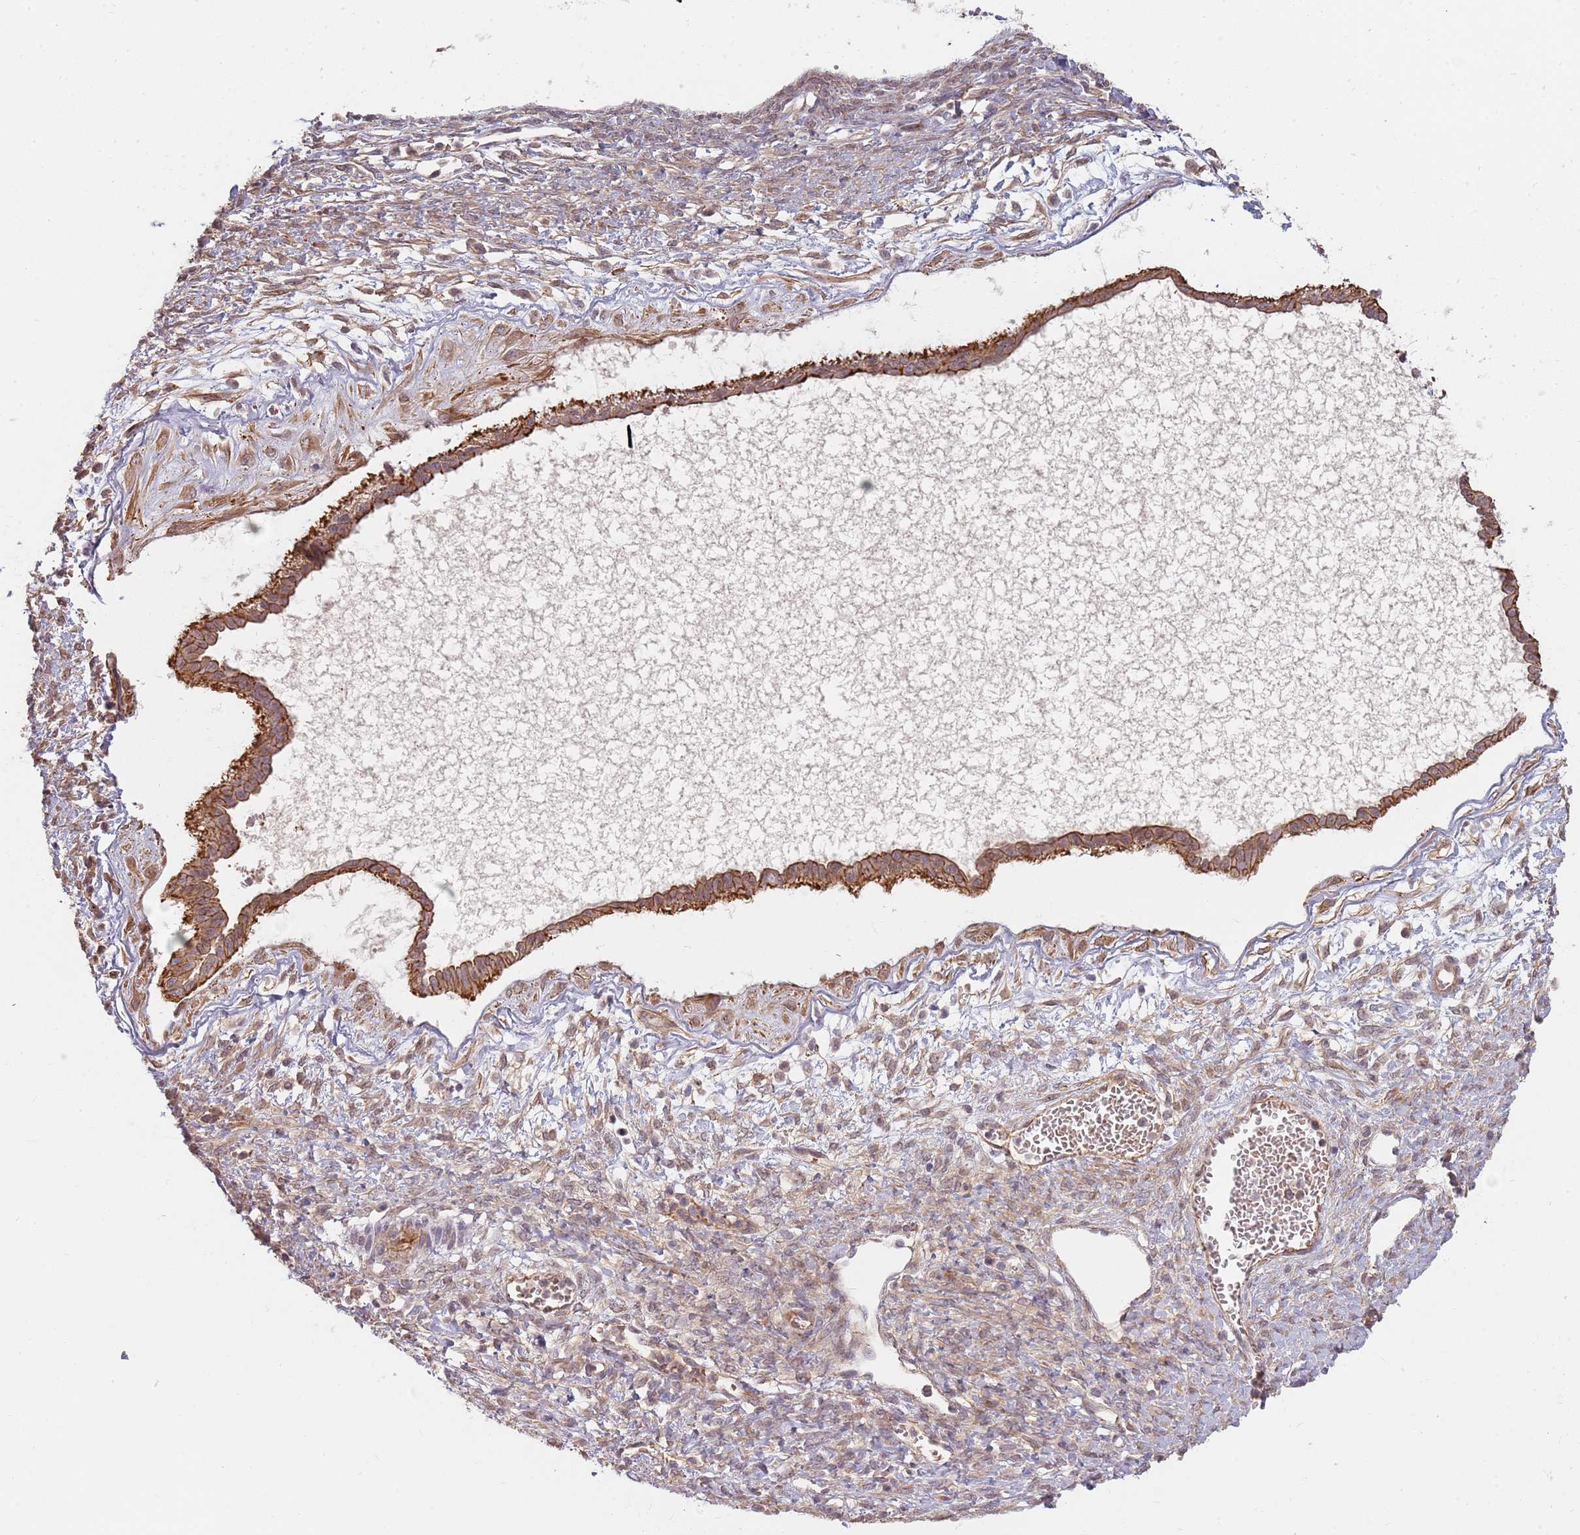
{"staining": {"intensity": "moderate", "quantity": ">75%", "location": "cytoplasmic/membranous"}, "tissue": "ovarian cancer", "cell_type": "Tumor cells", "image_type": "cancer", "snomed": [{"axis": "morphology", "description": "Cystadenocarcinoma, mucinous, NOS"}, {"axis": "topography", "description": "Ovary"}], "caption": "Immunohistochemical staining of ovarian cancer (mucinous cystadenocarcinoma) demonstrates medium levels of moderate cytoplasmic/membranous expression in approximately >75% of tumor cells.", "gene": "PPP1R14C", "patient": {"sex": "female", "age": 73}}